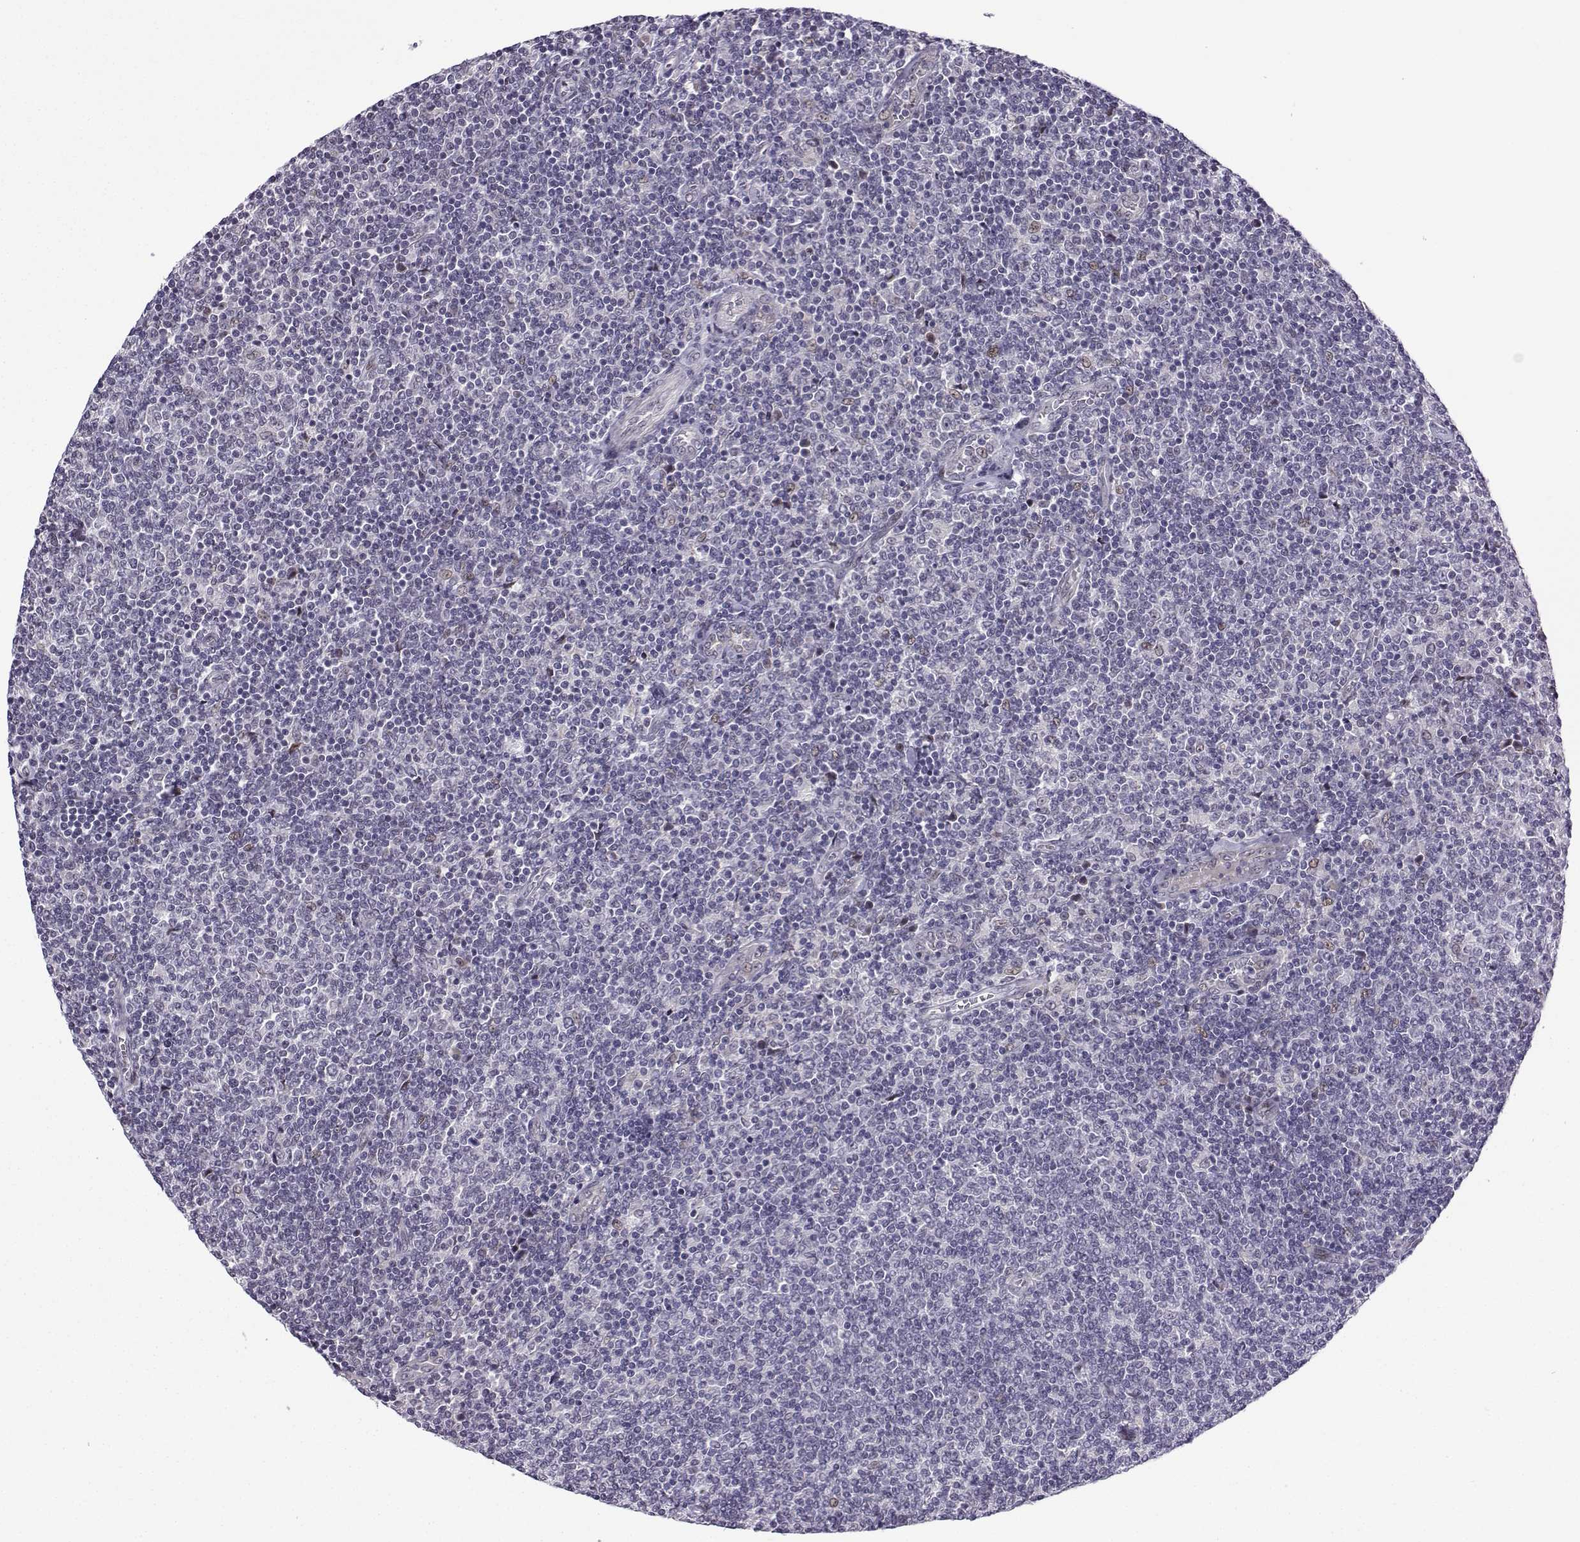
{"staining": {"intensity": "negative", "quantity": "none", "location": "none"}, "tissue": "lymphoma", "cell_type": "Tumor cells", "image_type": "cancer", "snomed": [{"axis": "morphology", "description": "Malignant lymphoma, non-Hodgkin's type, Low grade"}, {"axis": "topography", "description": "Lymph node"}], "caption": "IHC image of neoplastic tissue: human malignant lymphoma, non-Hodgkin's type (low-grade) stained with DAB (3,3'-diaminobenzidine) exhibits no significant protein staining in tumor cells.", "gene": "FGF3", "patient": {"sex": "male", "age": 52}}